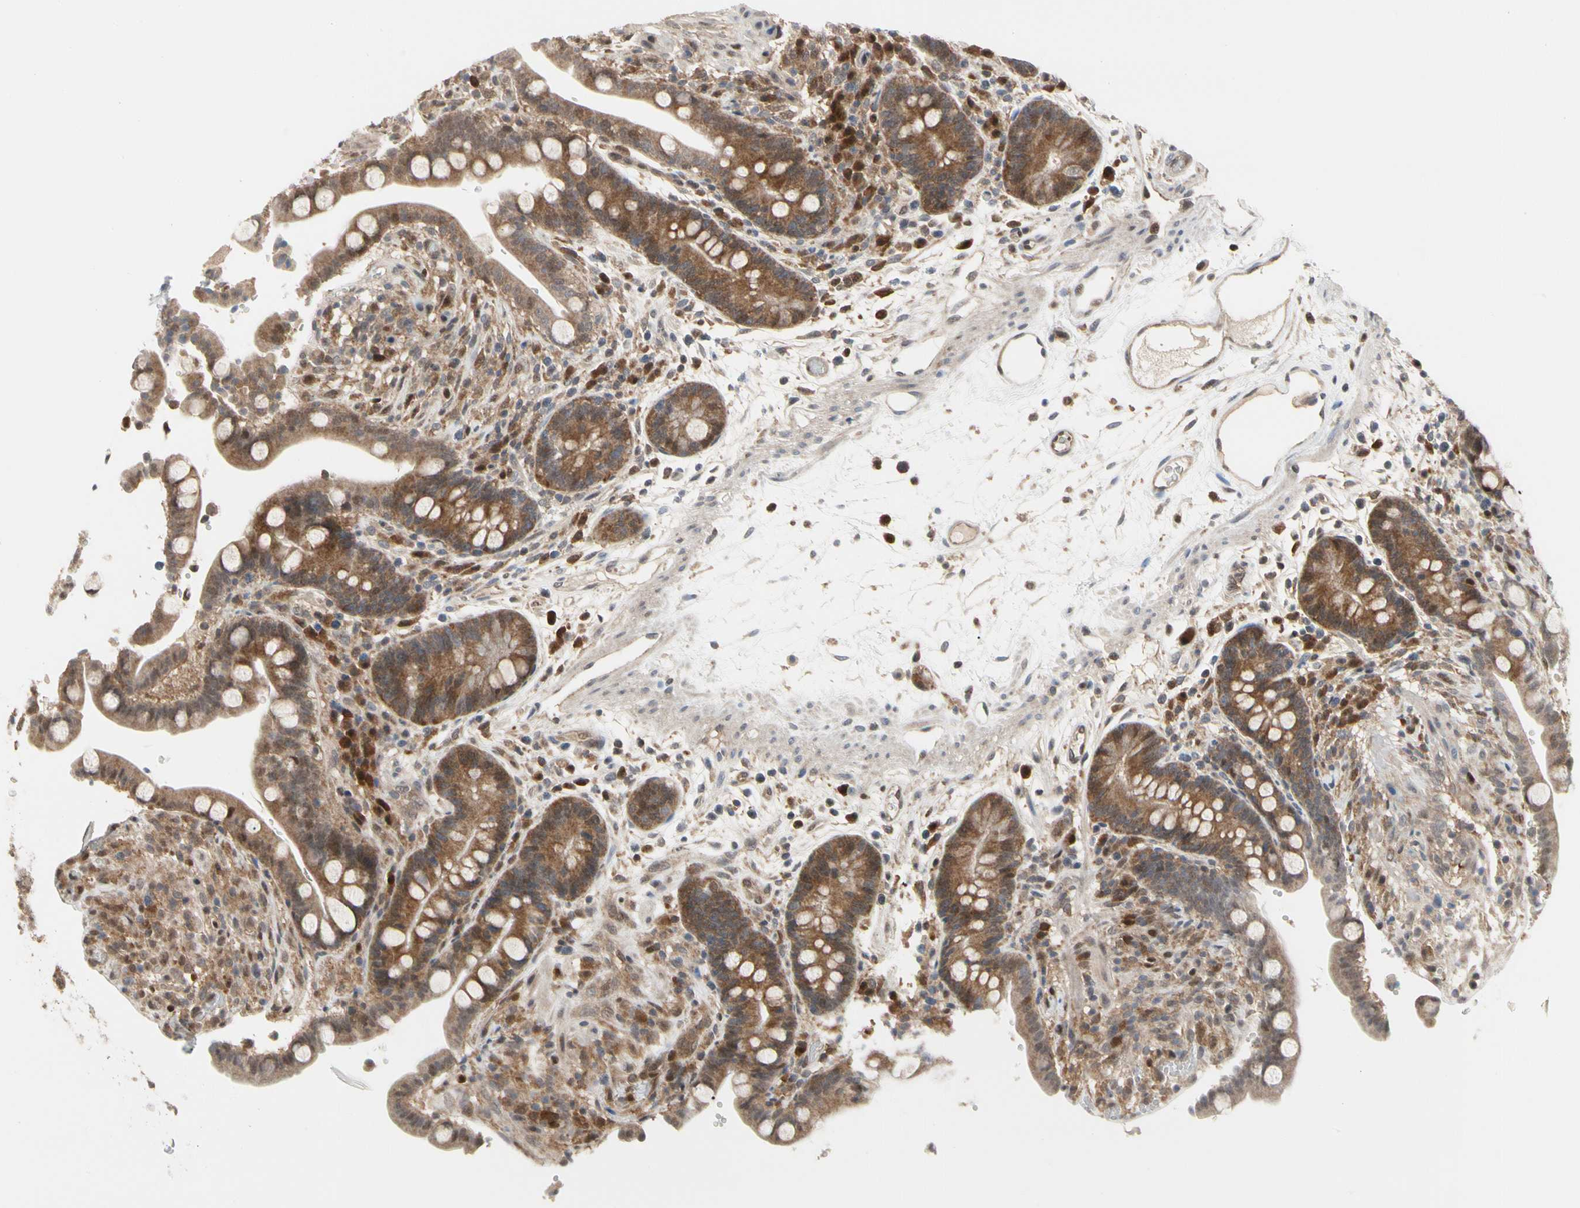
{"staining": {"intensity": "moderate", "quantity": ">75%", "location": "cytoplasmic/membranous,nuclear"}, "tissue": "colon", "cell_type": "Endothelial cells", "image_type": "normal", "snomed": [{"axis": "morphology", "description": "Normal tissue, NOS"}, {"axis": "topography", "description": "Colon"}], "caption": "Immunohistochemical staining of normal colon exhibits >75% levels of moderate cytoplasmic/membranous,nuclear protein expression in approximately >75% of endothelial cells.", "gene": "CDK5", "patient": {"sex": "male", "age": 73}}